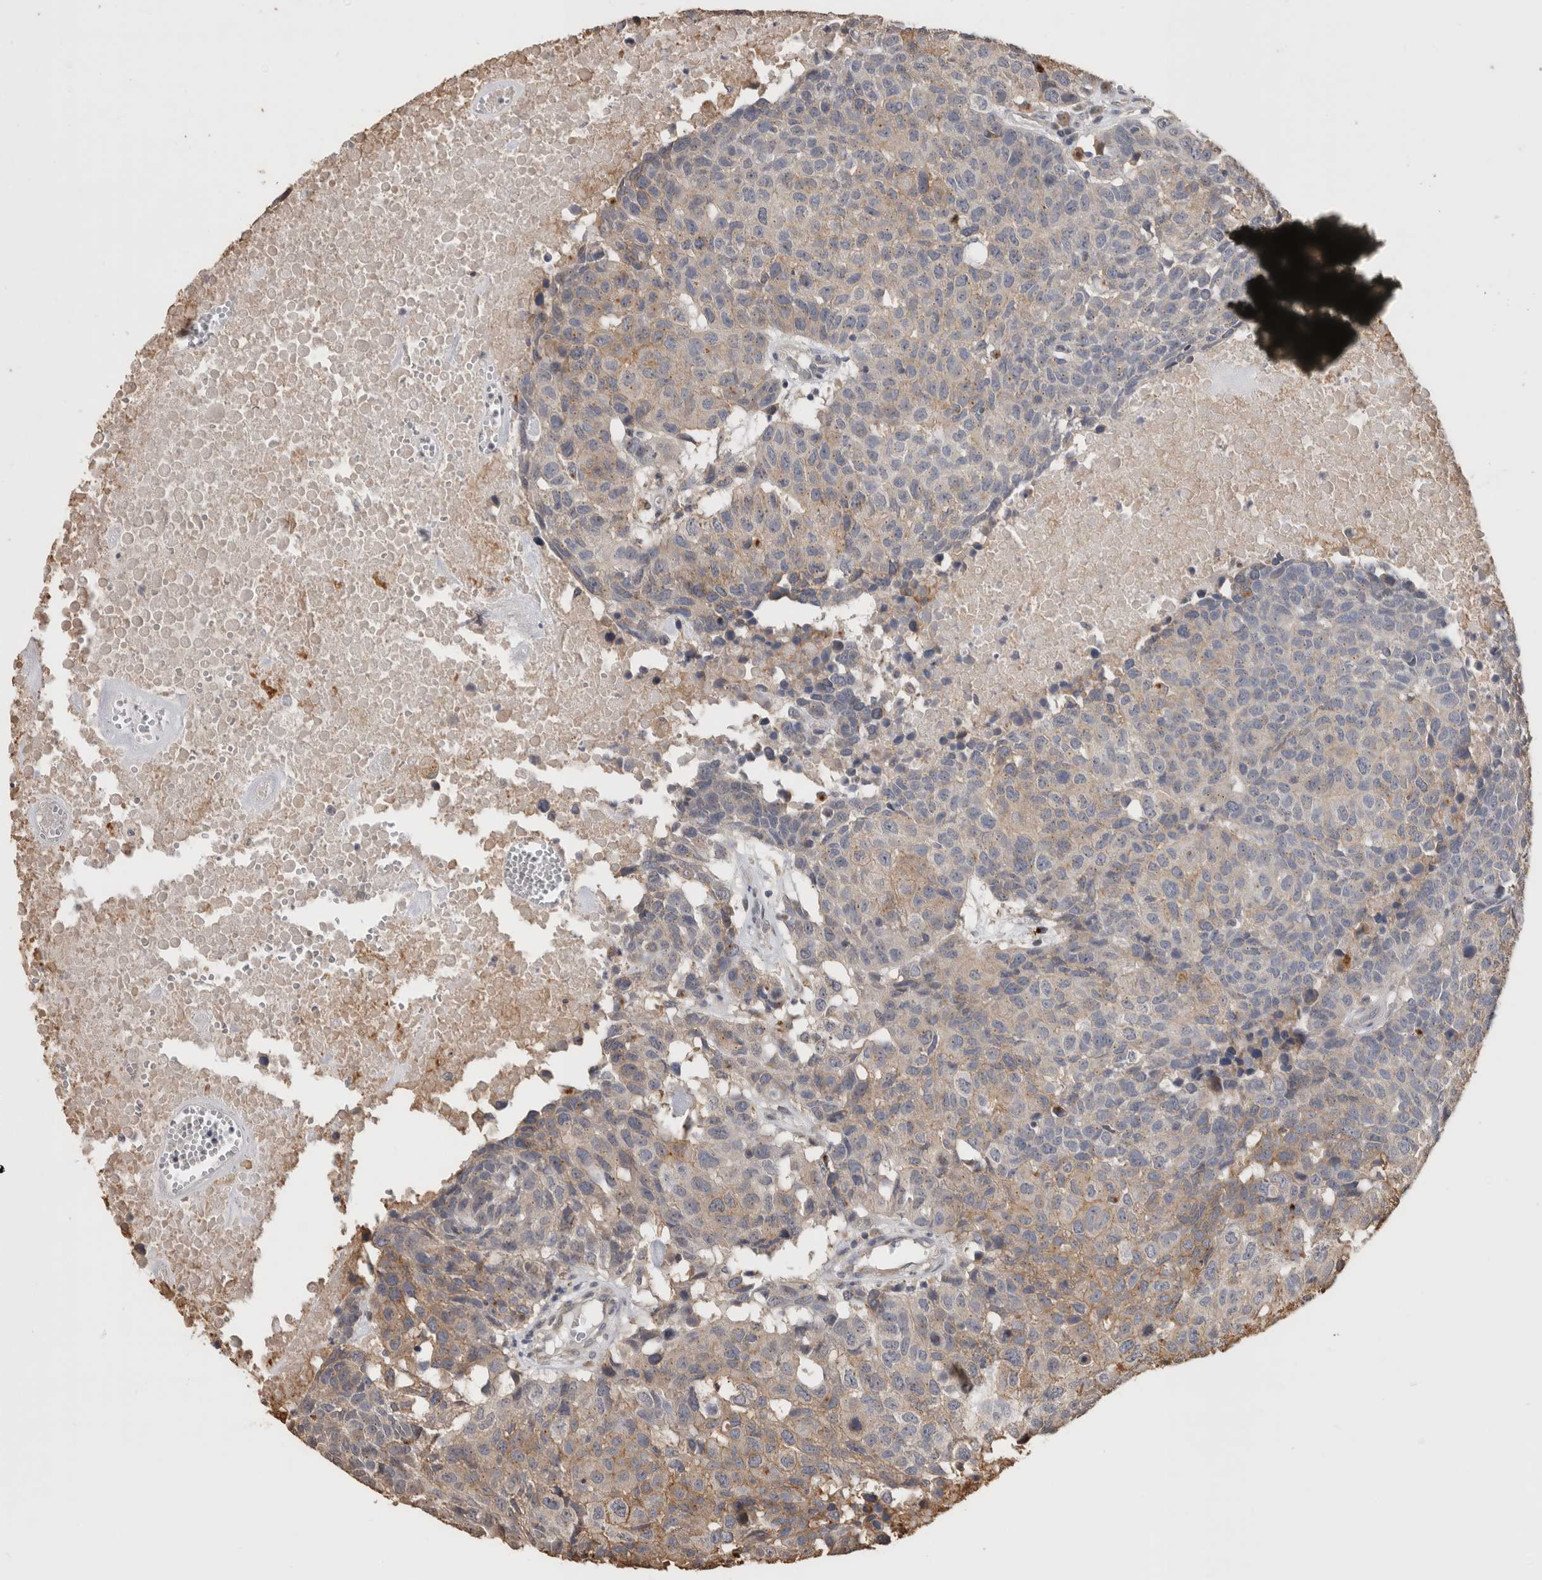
{"staining": {"intensity": "weak", "quantity": "25%-75%", "location": "cytoplasmic/membranous"}, "tissue": "head and neck cancer", "cell_type": "Tumor cells", "image_type": "cancer", "snomed": [{"axis": "morphology", "description": "Squamous cell carcinoma, NOS"}, {"axis": "topography", "description": "Head-Neck"}], "caption": "This image displays IHC staining of squamous cell carcinoma (head and neck), with low weak cytoplasmic/membranous expression in approximately 25%-75% of tumor cells.", "gene": "CLIP1", "patient": {"sex": "male", "age": 66}}